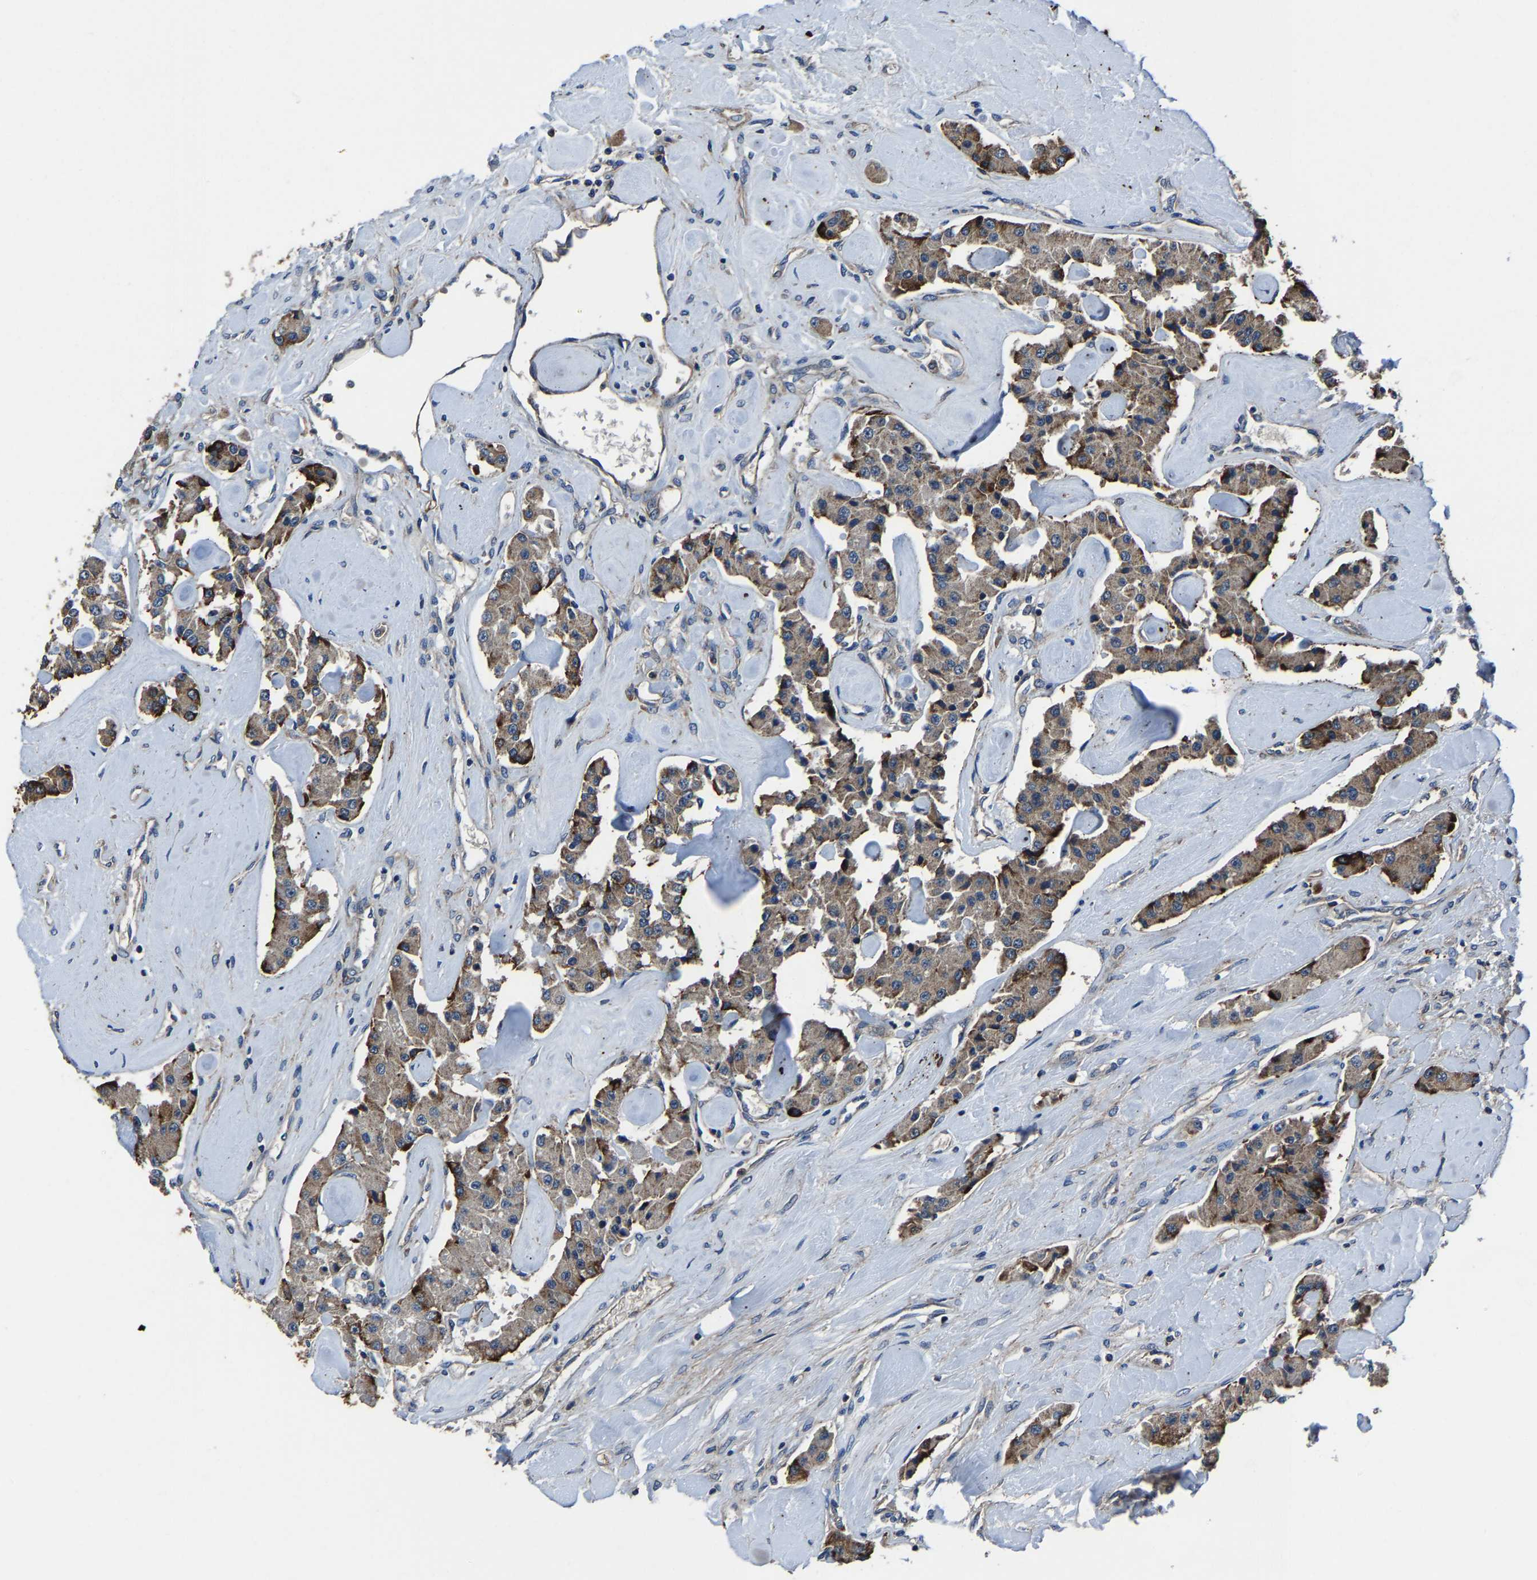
{"staining": {"intensity": "strong", "quantity": ">75%", "location": "cytoplasmic/membranous"}, "tissue": "carcinoid", "cell_type": "Tumor cells", "image_type": "cancer", "snomed": [{"axis": "morphology", "description": "Carcinoid, malignant, NOS"}, {"axis": "topography", "description": "Pancreas"}], "caption": "Carcinoid stained for a protein (brown) reveals strong cytoplasmic/membranous positive staining in approximately >75% of tumor cells.", "gene": "KIAA1958", "patient": {"sex": "male", "age": 41}}